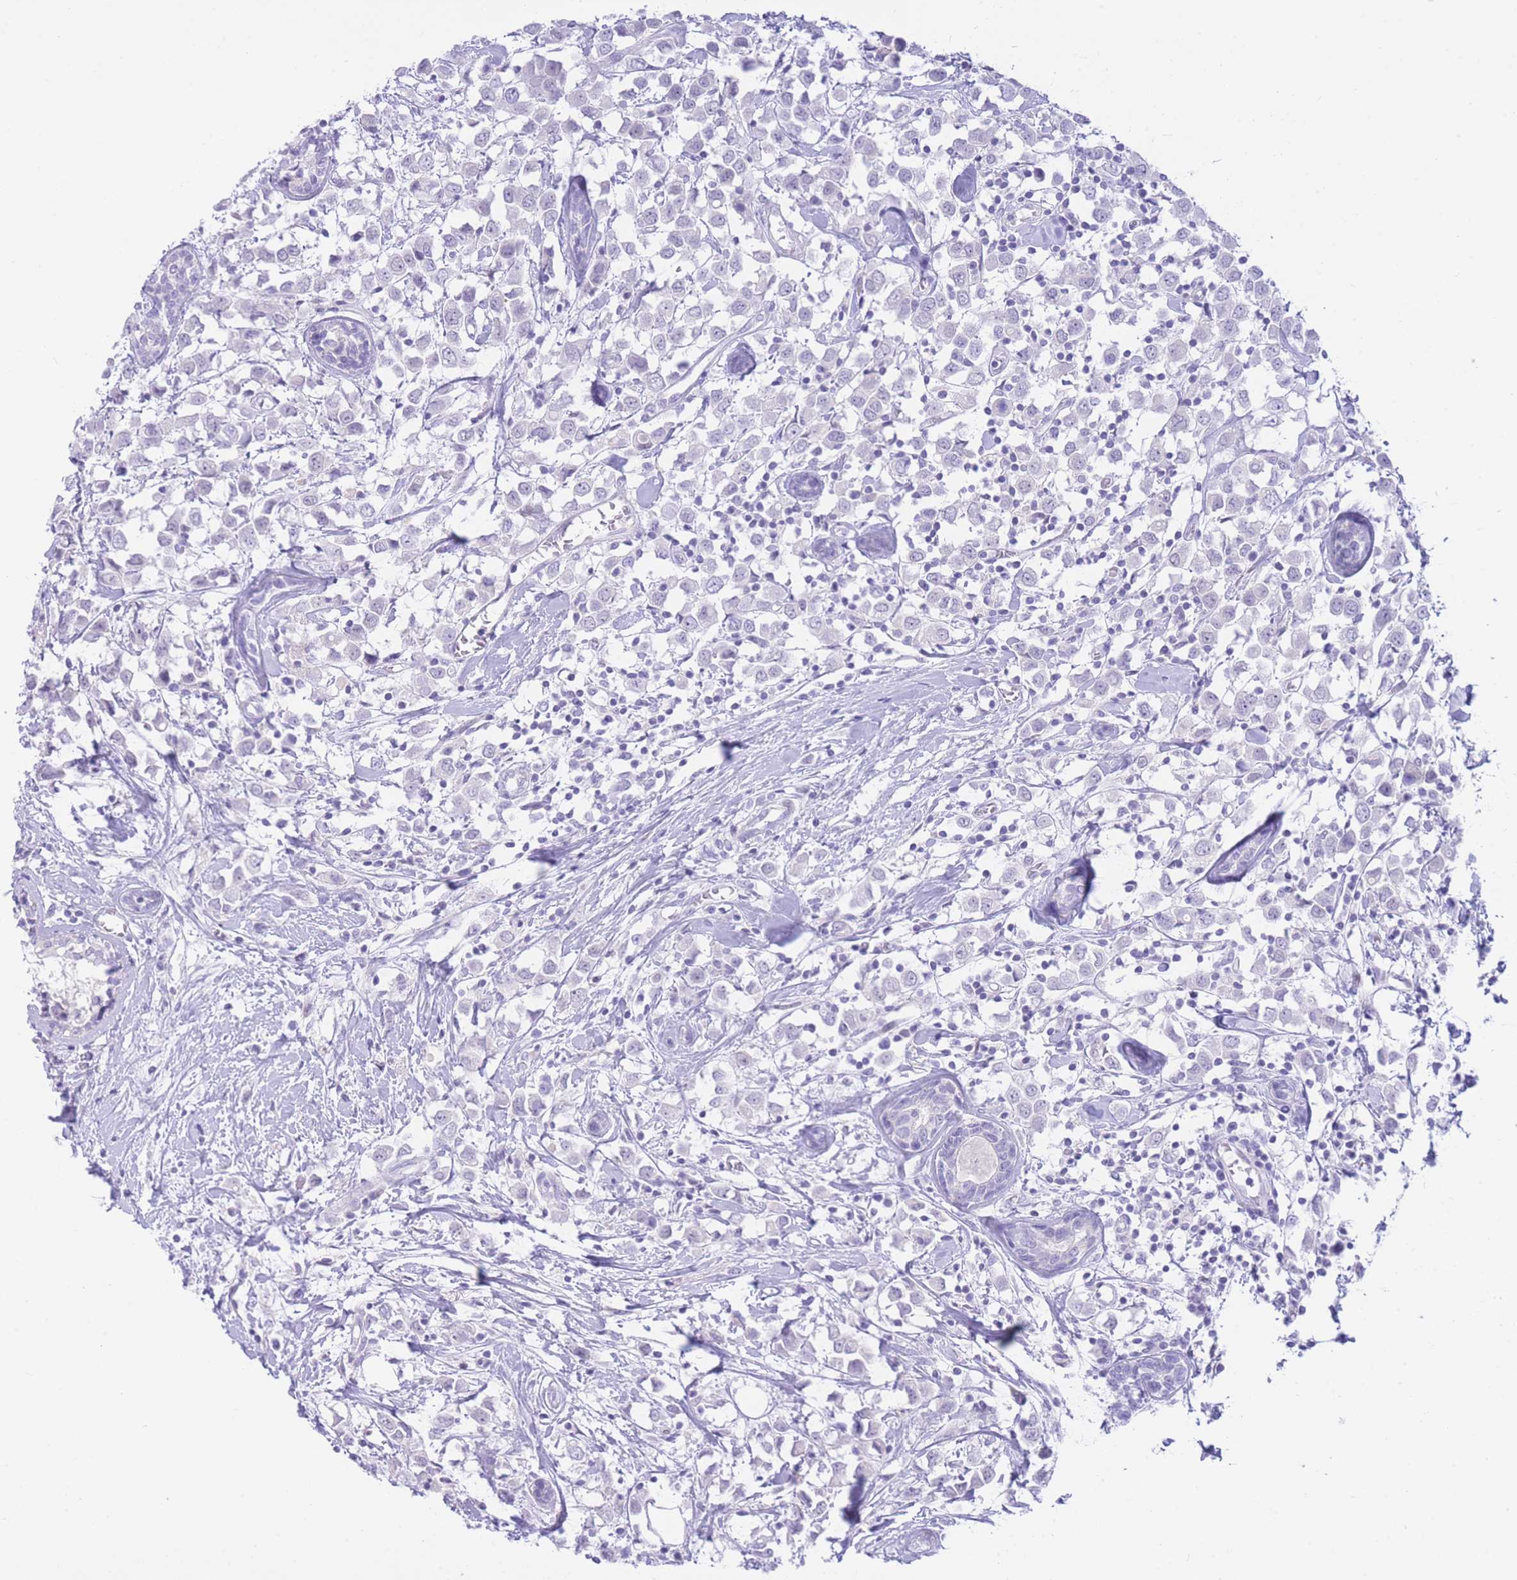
{"staining": {"intensity": "negative", "quantity": "none", "location": "none"}, "tissue": "breast cancer", "cell_type": "Tumor cells", "image_type": "cancer", "snomed": [{"axis": "morphology", "description": "Duct carcinoma"}, {"axis": "topography", "description": "Breast"}], "caption": "This is an IHC image of human breast invasive ductal carcinoma. There is no positivity in tumor cells.", "gene": "ZNF212", "patient": {"sex": "female", "age": 61}}